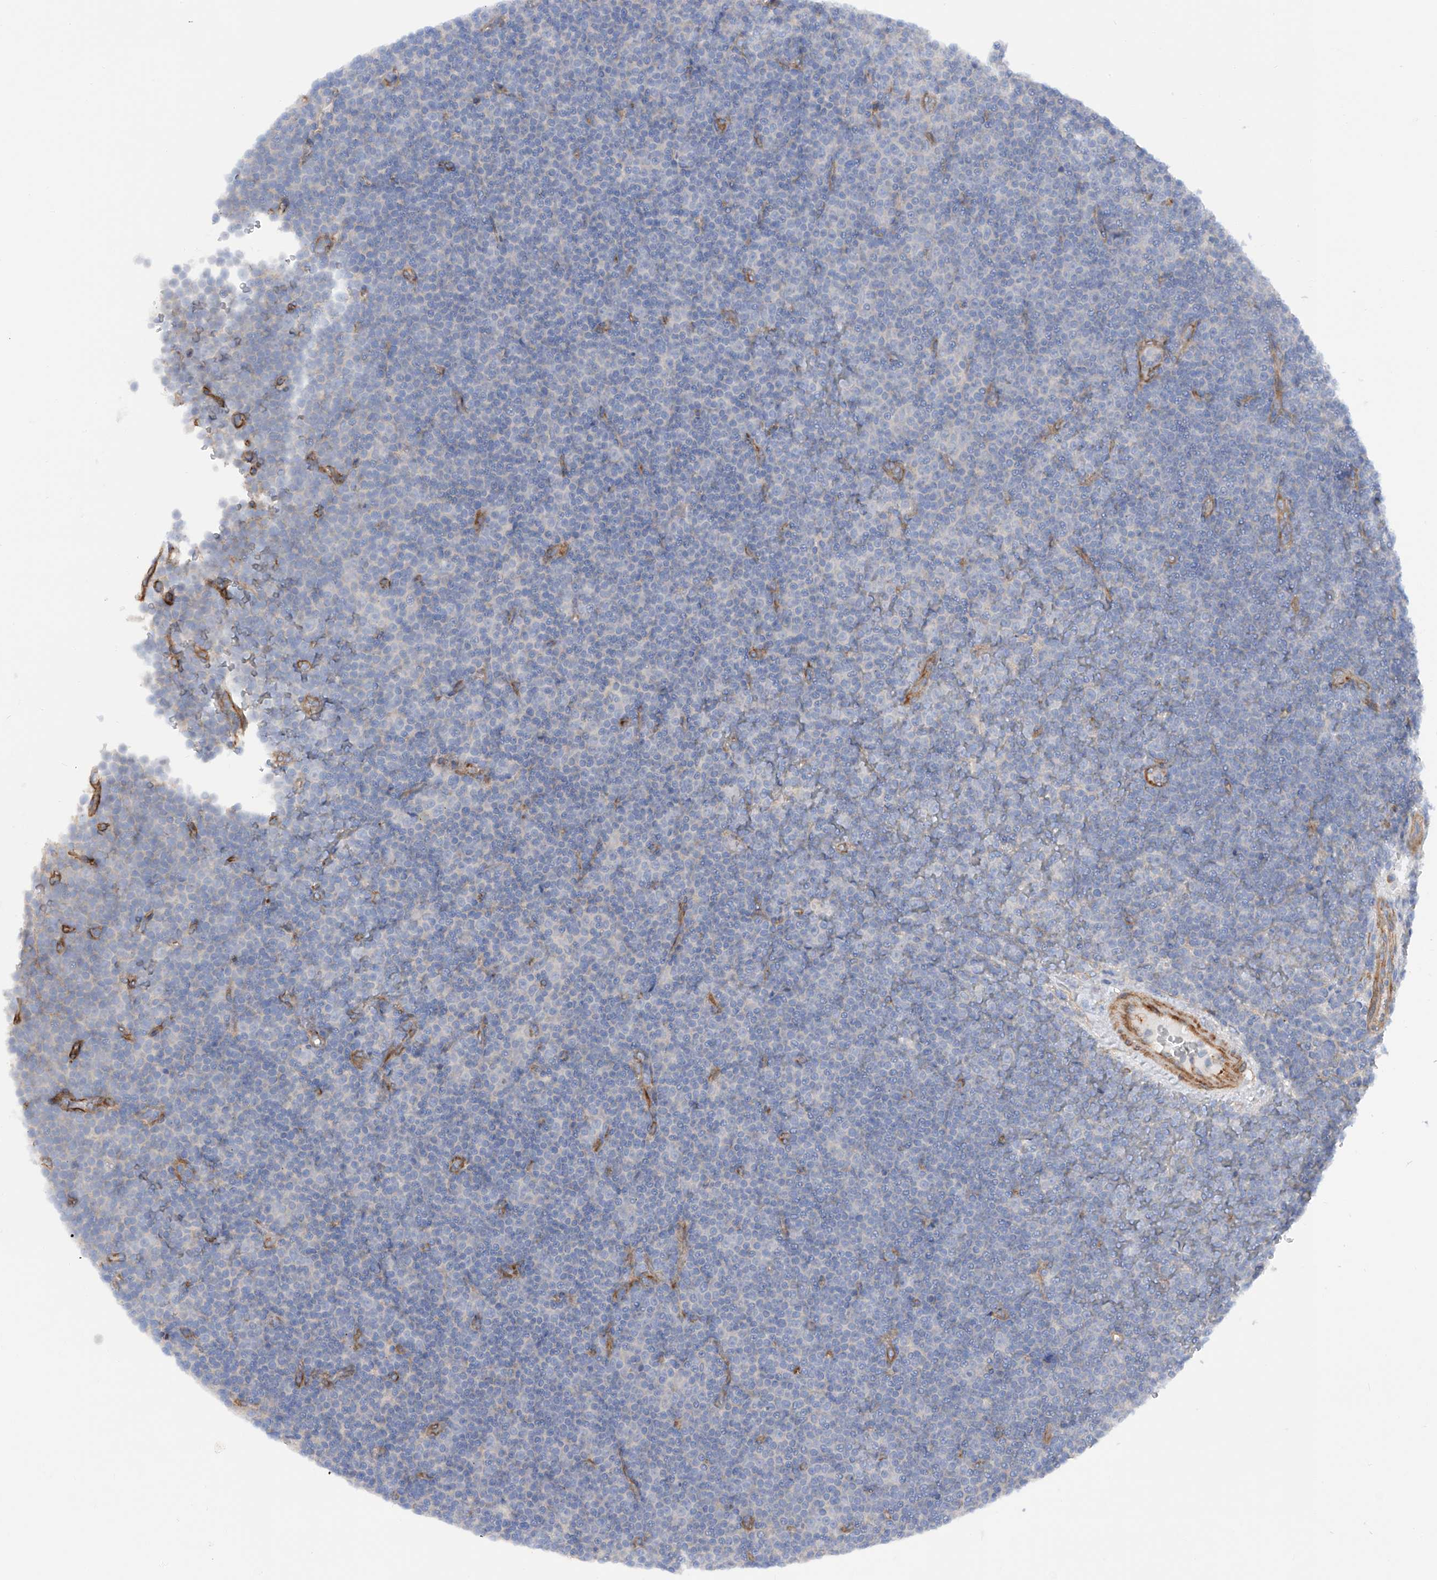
{"staining": {"intensity": "negative", "quantity": "none", "location": "none"}, "tissue": "lymphoma", "cell_type": "Tumor cells", "image_type": "cancer", "snomed": [{"axis": "morphology", "description": "Malignant lymphoma, non-Hodgkin's type, Low grade"}, {"axis": "topography", "description": "Lymph node"}], "caption": "This photomicrograph is of lymphoma stained with IHC to label a protein in brown with the nuclei are counter-stained blue. There is no expression in tumor cells.", "gene": "LCA5", "patient": {"sex": "female", "age": 67}}